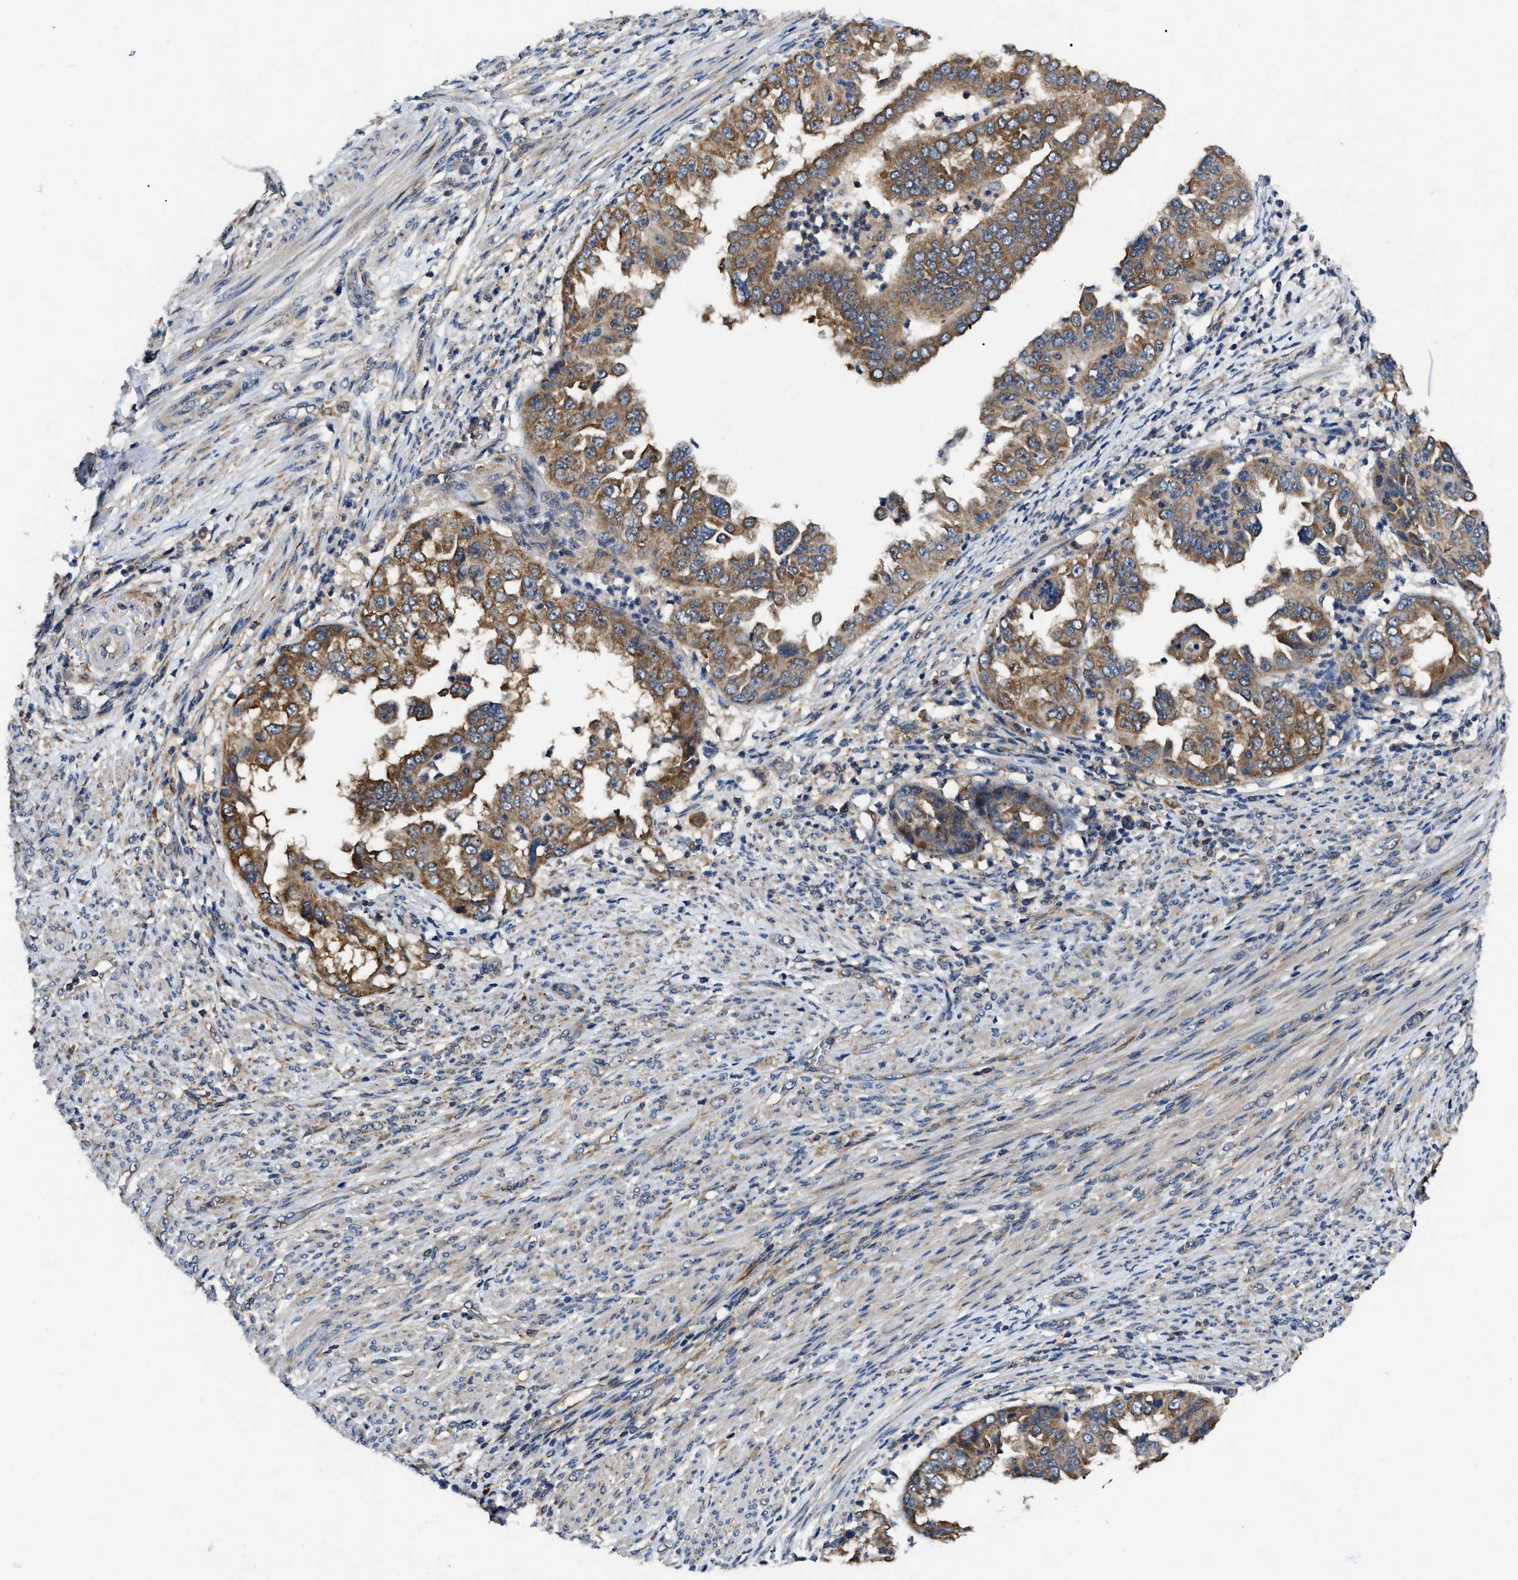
{"staining": {"intensity": "moderate", "quantity": ">75%", "location": "cytoplasmic/membranous"}, "tissue": "endometrial cancer", "cell_type": "Tumor cells", "image_type": "cancer", "snomed": [{"axis": "morphology", "description": "Adenocarcinoma, NOS"}, {"axis": "topography", "description": "Endometrium"}], "caption": "This photomicrograph exhibits immunohistochemistry (IHC) staining of human endometrial adenocarcinoma, with medium moderate cytoplasmic/membranous positivity in approximately >75% of tumor cells.", "gene": "GET4", "patient": {"sex": "female", "age": 85}}